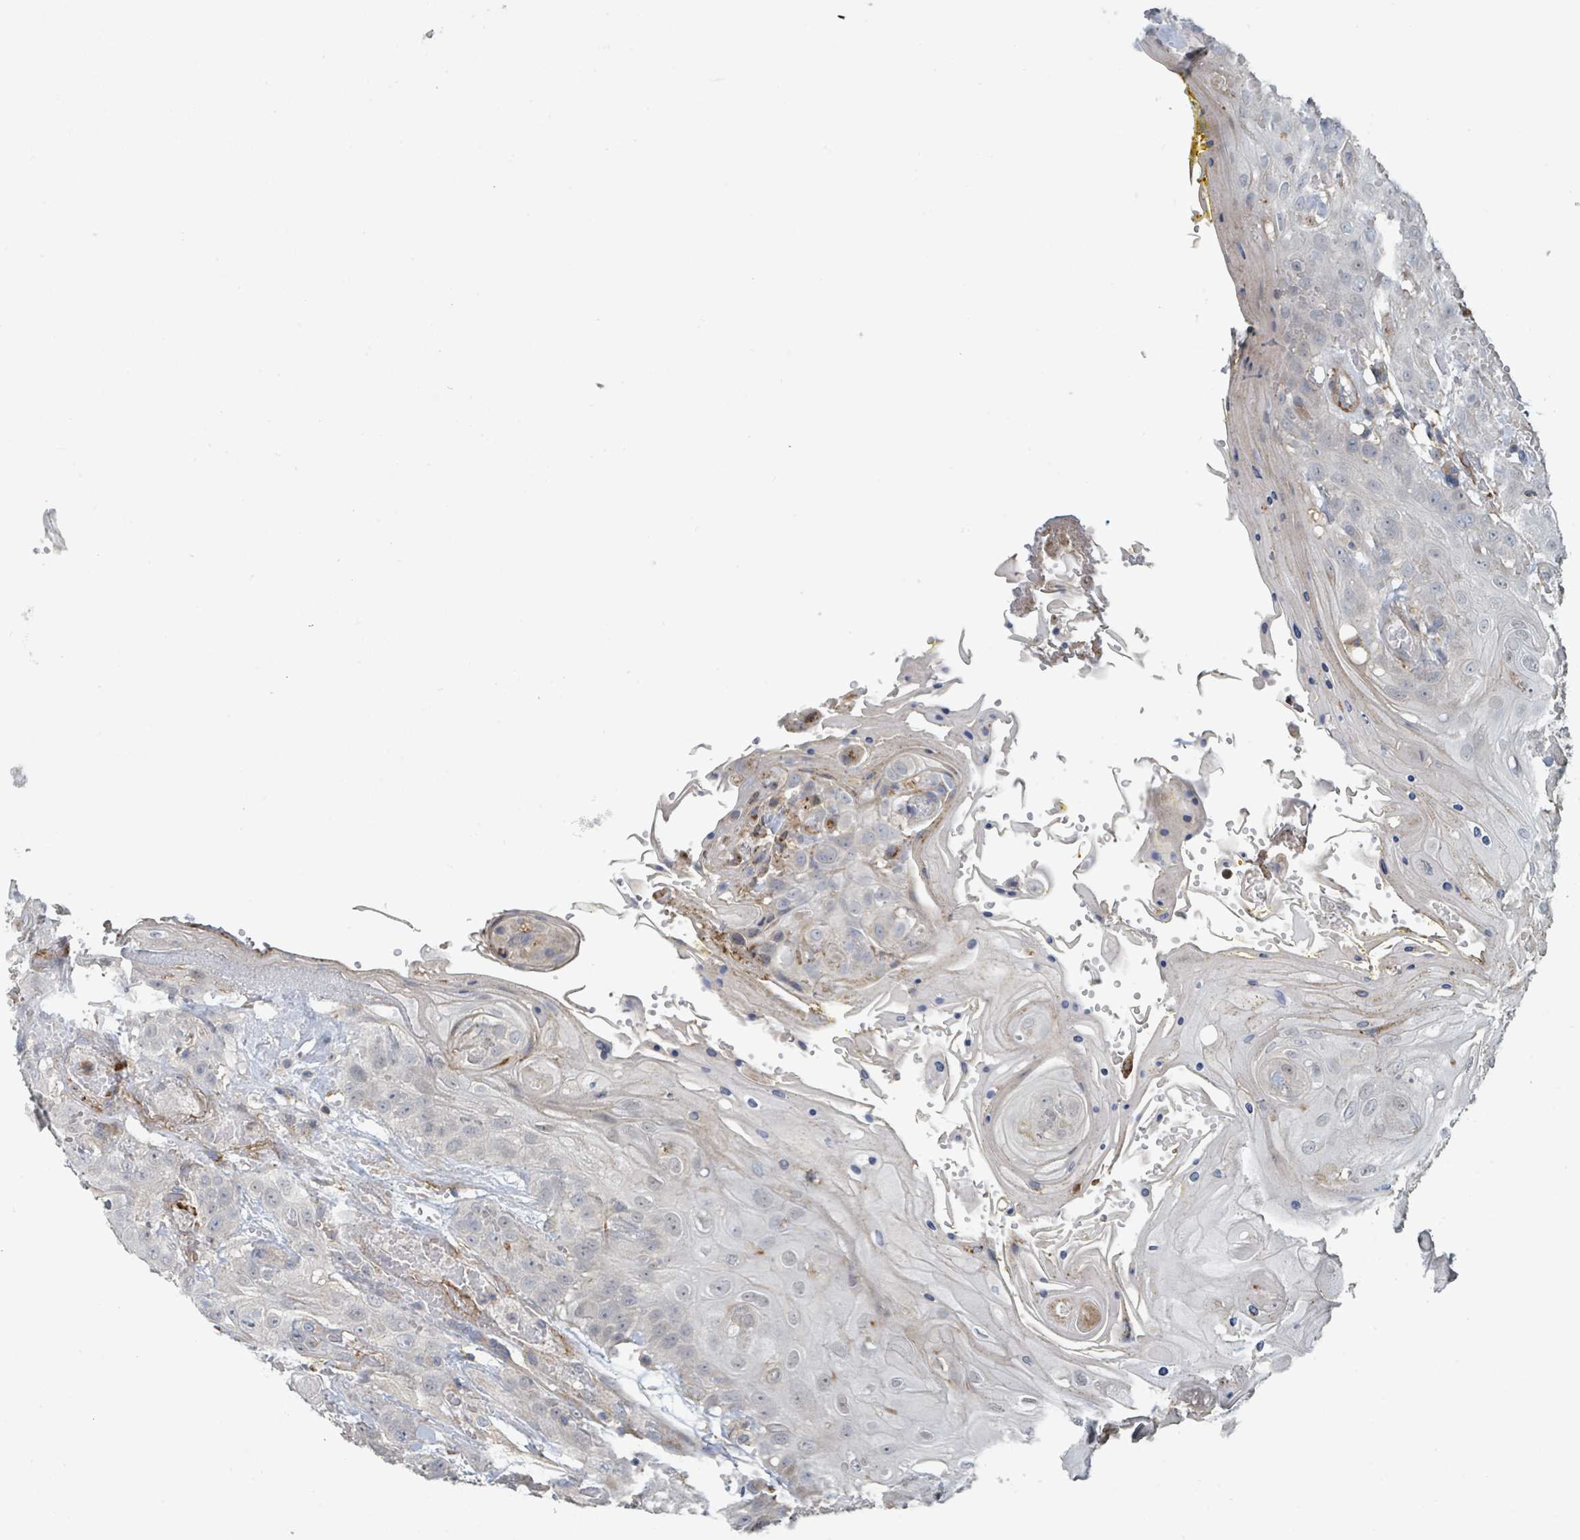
{"staining": {"intensity": "negative", "quantity": "none", "location": "none"}, "tissue": "head and neck cancer", "cell_type": "Tumor cells", "image_type": "cancer", "snomed": [{"axis": "morphology", "description": "Squamous cell carcinoma, NOS"}, {"axis": "topography", "description": "Head-Neck"}], "caption": "This is a image of immunohistochemistry staining of squamous cell carcinoma (head and neck), which shows no positivity in tumor cells. (DAB (3,3'-diaminobenzidine) immunohistochemistry, high magnification).", "gene": "LRRC42", "patient": {"sex": "female", "age": 43}}